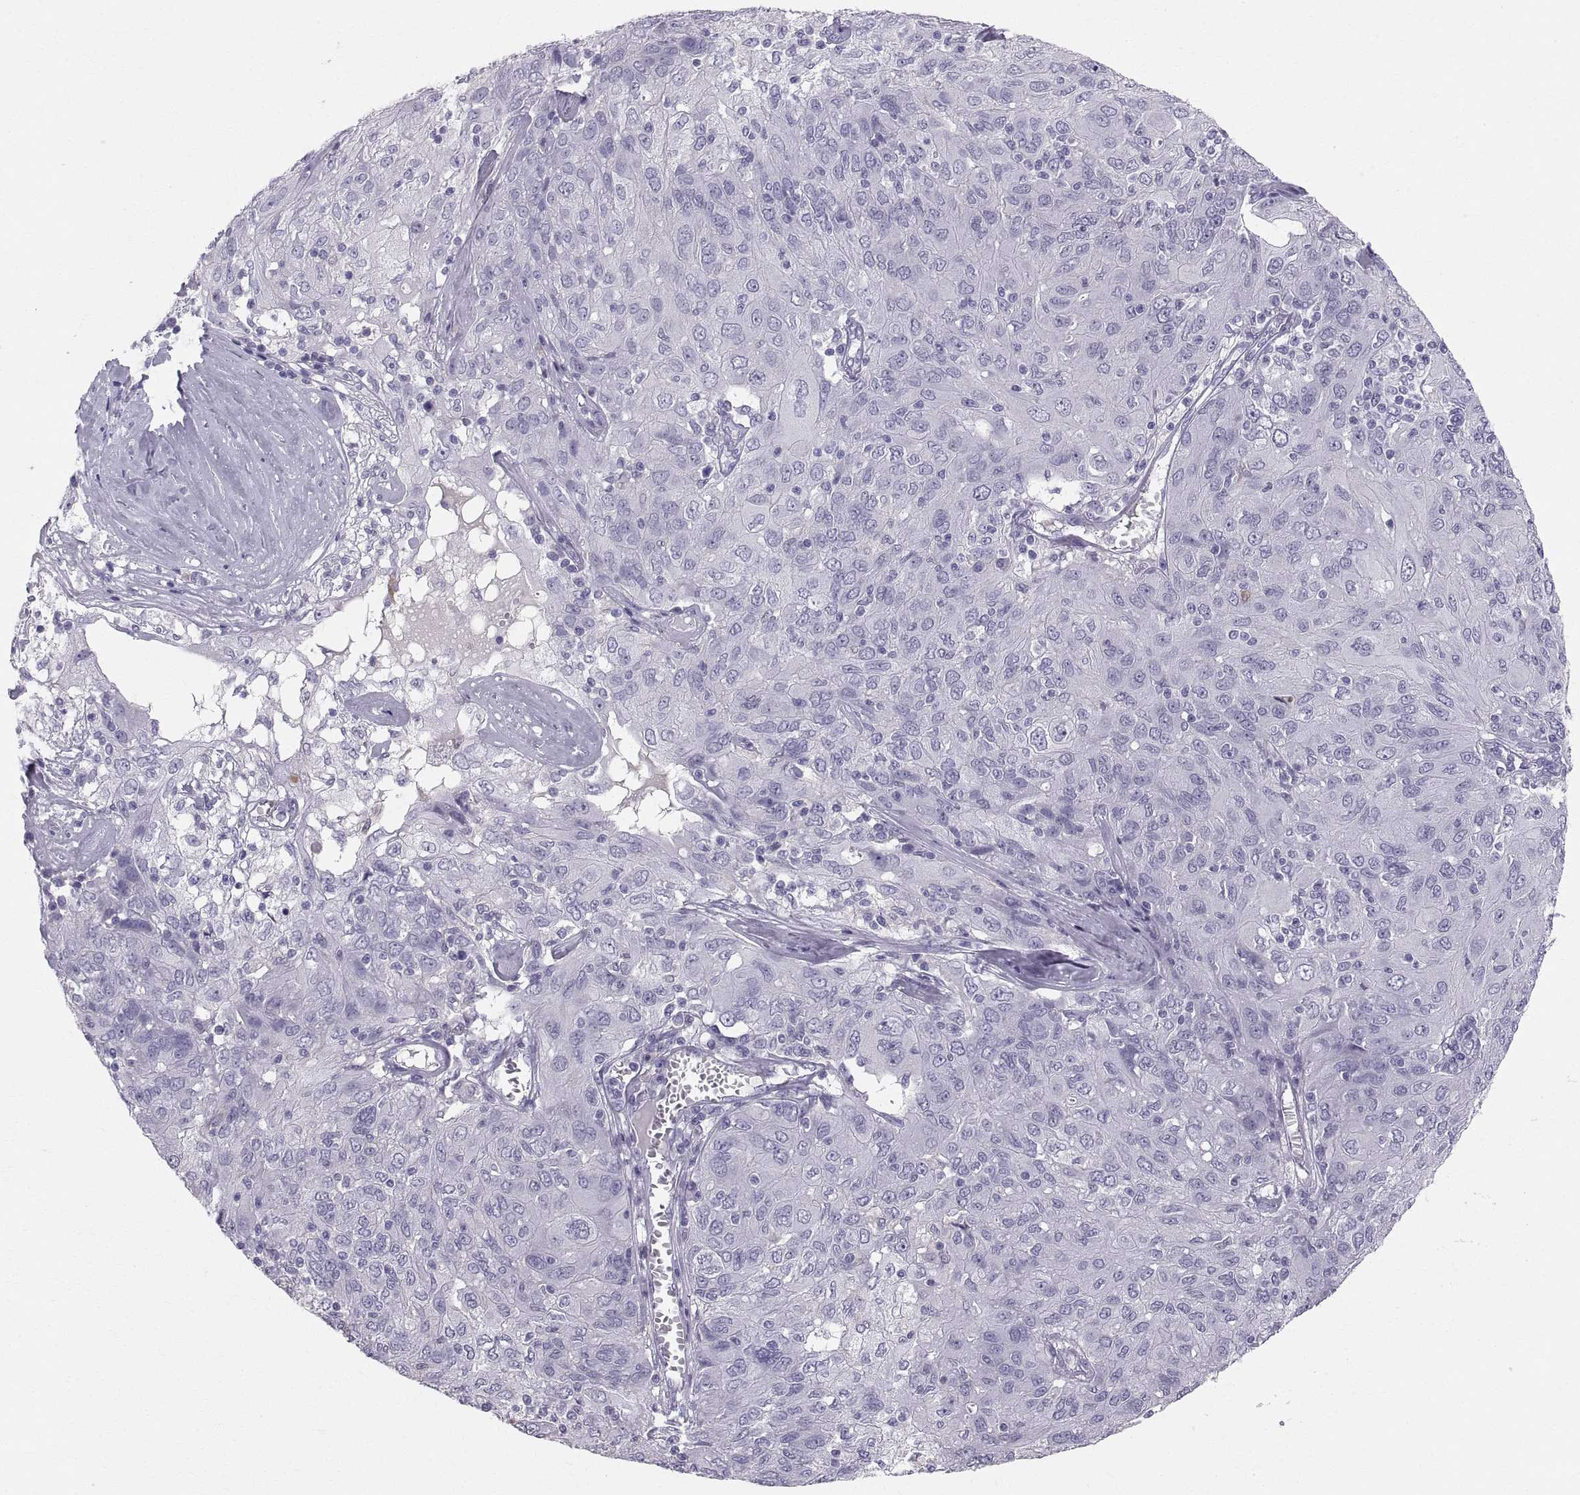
{"staining": {"intensity": "negative", "quantity": "none", "location": "none"}, "tissue": "ovarian cancer", "cell_type": "Tumor cells", "image_type": "cancer", "snomed": [{"axis": "morphology", "description": "Carcinoma, endometroid"}, {"axis": "topography", "description": "Ovary"}], "caption": "This is an immunohistochemistry image of ovarian cancer (endometroid carcinoma). There is no positivity in tumor cells.", "gene": "SLC22A6", "patient": {"sex": "female", "age": 50}}